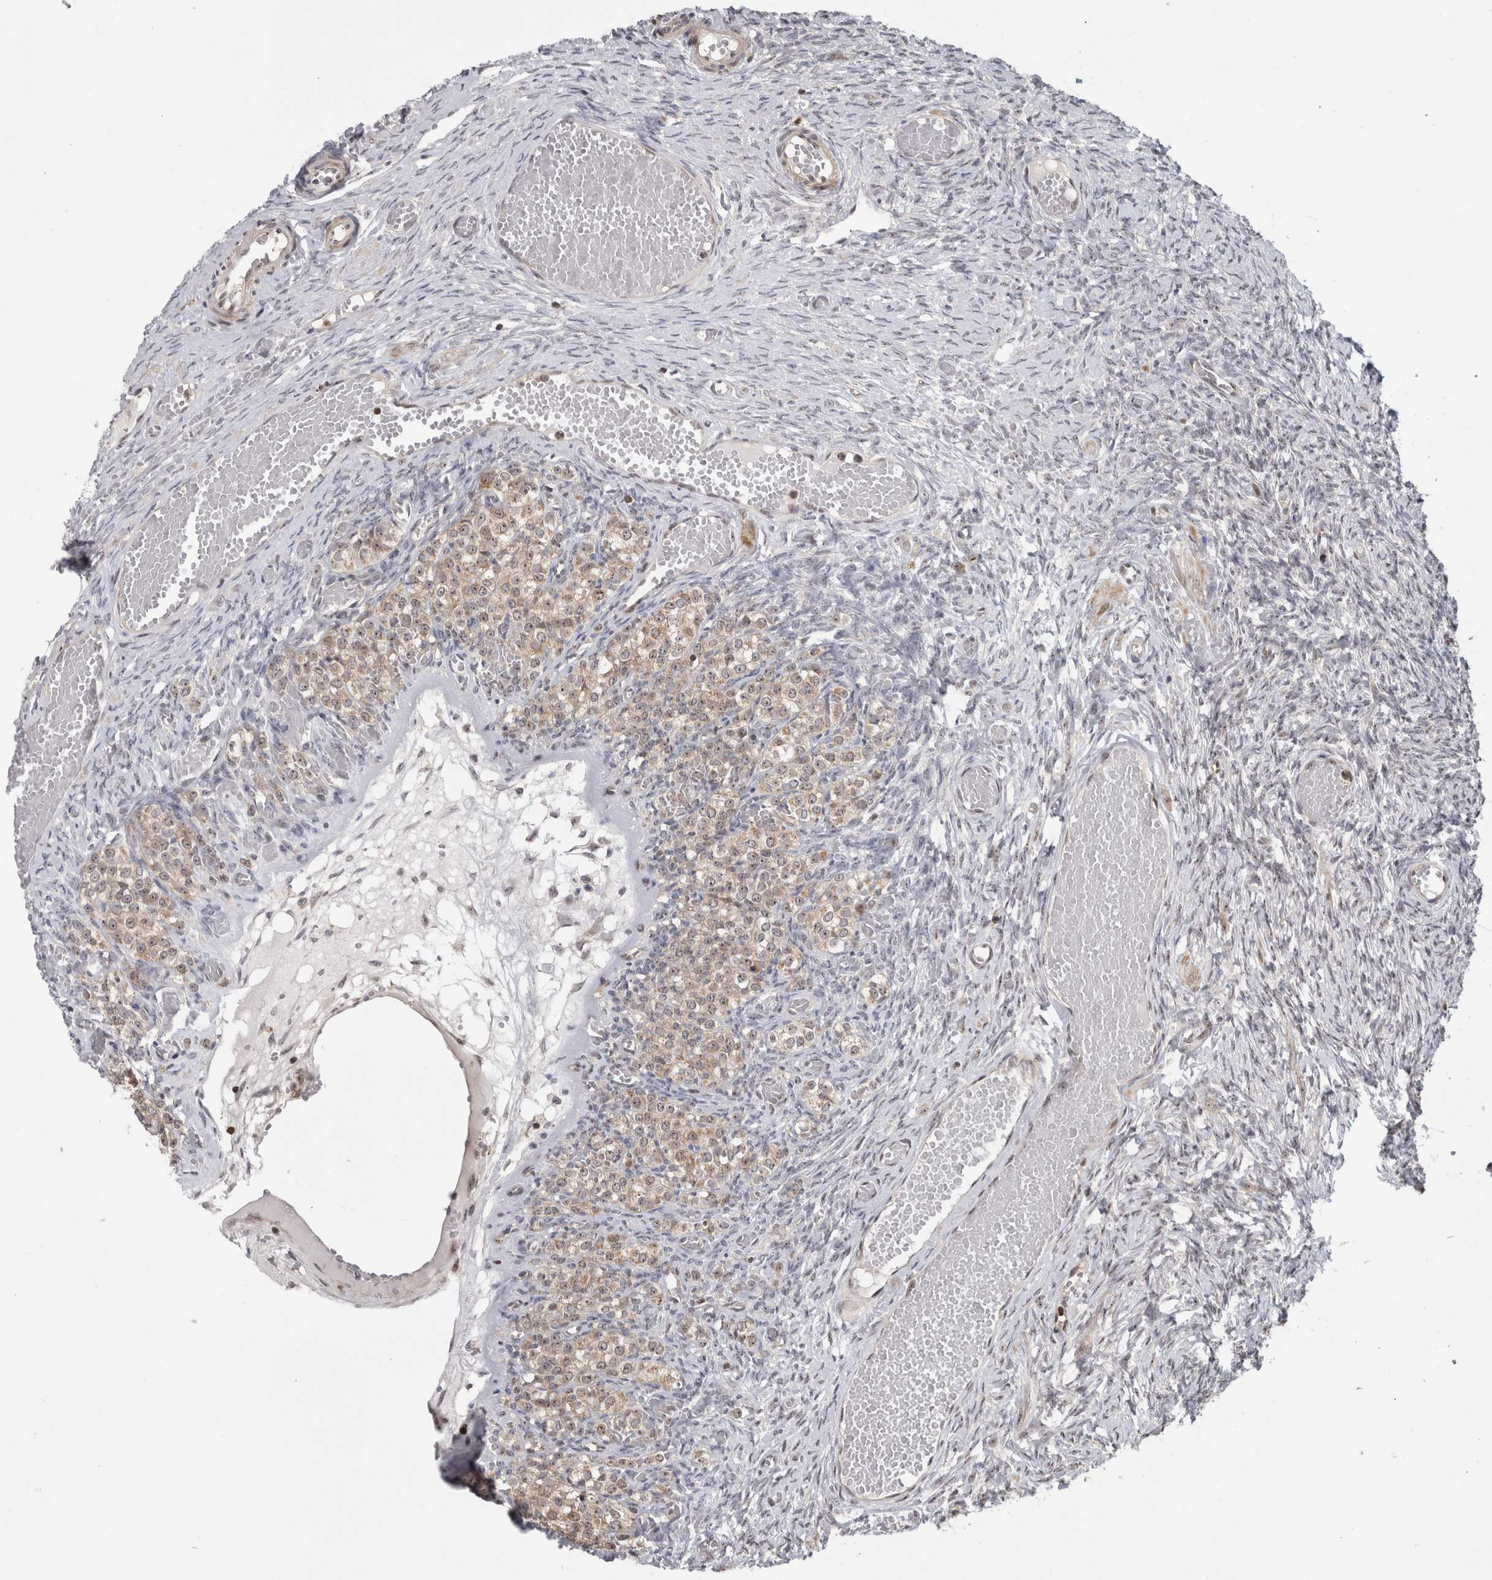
{"staining": {"intensity": "weak", "quantity": "25%-75%", "location": "nuclear"}, "tissue": "ovary", "cell_type": "Ovarian stroma cells", "image_type": "normal", "snomed": [{"axis": "morphology", "description": "Adenocarcinoma, NOS"}, {"axis": "topography", "description": "Endometrium"}], "caption": "The photomicrograph shows staining of normal ovary, revealing weak nuclear protein expression (brown color) within ovarian stroma cells. (Brightfield microscopy of DAB IHC at high magnification).", "gene": "TDRD7", "patient": {"sex": "female", "age": 32}}